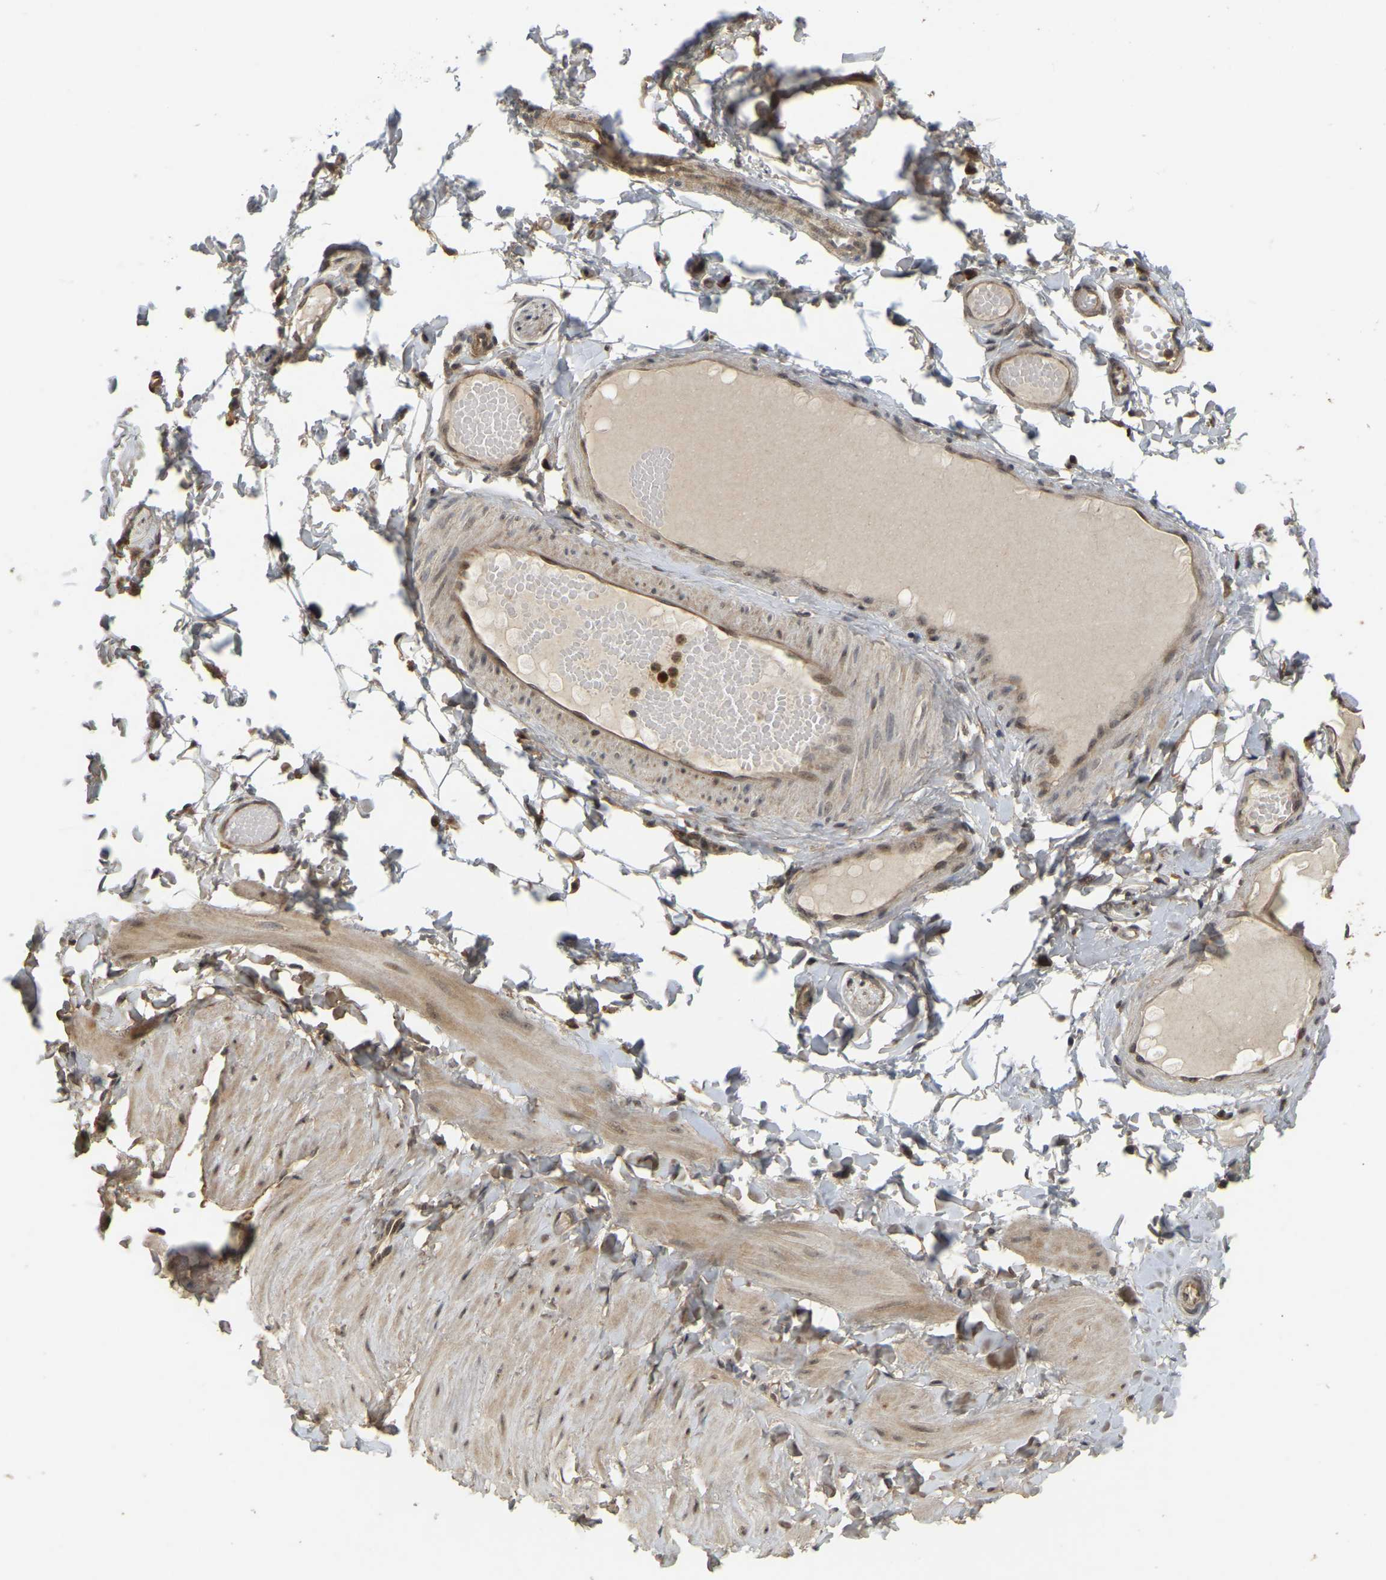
{"staining": {"intensity": "moderate", "quantity": ">75%", "location": "cytoplasmic/membranous,nuclear"}, "tissue": "adipose tissue", "cell_type": "Adipocytes", "image_type": "normal", "snomed": [{"axis": "morphology", "description": "Normal tissue, NOS"}, {"axis": "topography", "description": "Adipose tissue"}, {"axis": "topography", "description": "Vascular tissue"}, {"axis": "topography", "description": "Peripheral nerve tissue"}], "caption": "Protein expression analysis of normal adipose tissue shows moderate cytoplasmic/membranous,nuclear expression in approximately >75% of adipocytes. Nuclei are stained in blue.", "gene": "BRF2", "patient": {"sex": "male", "age": 25}}